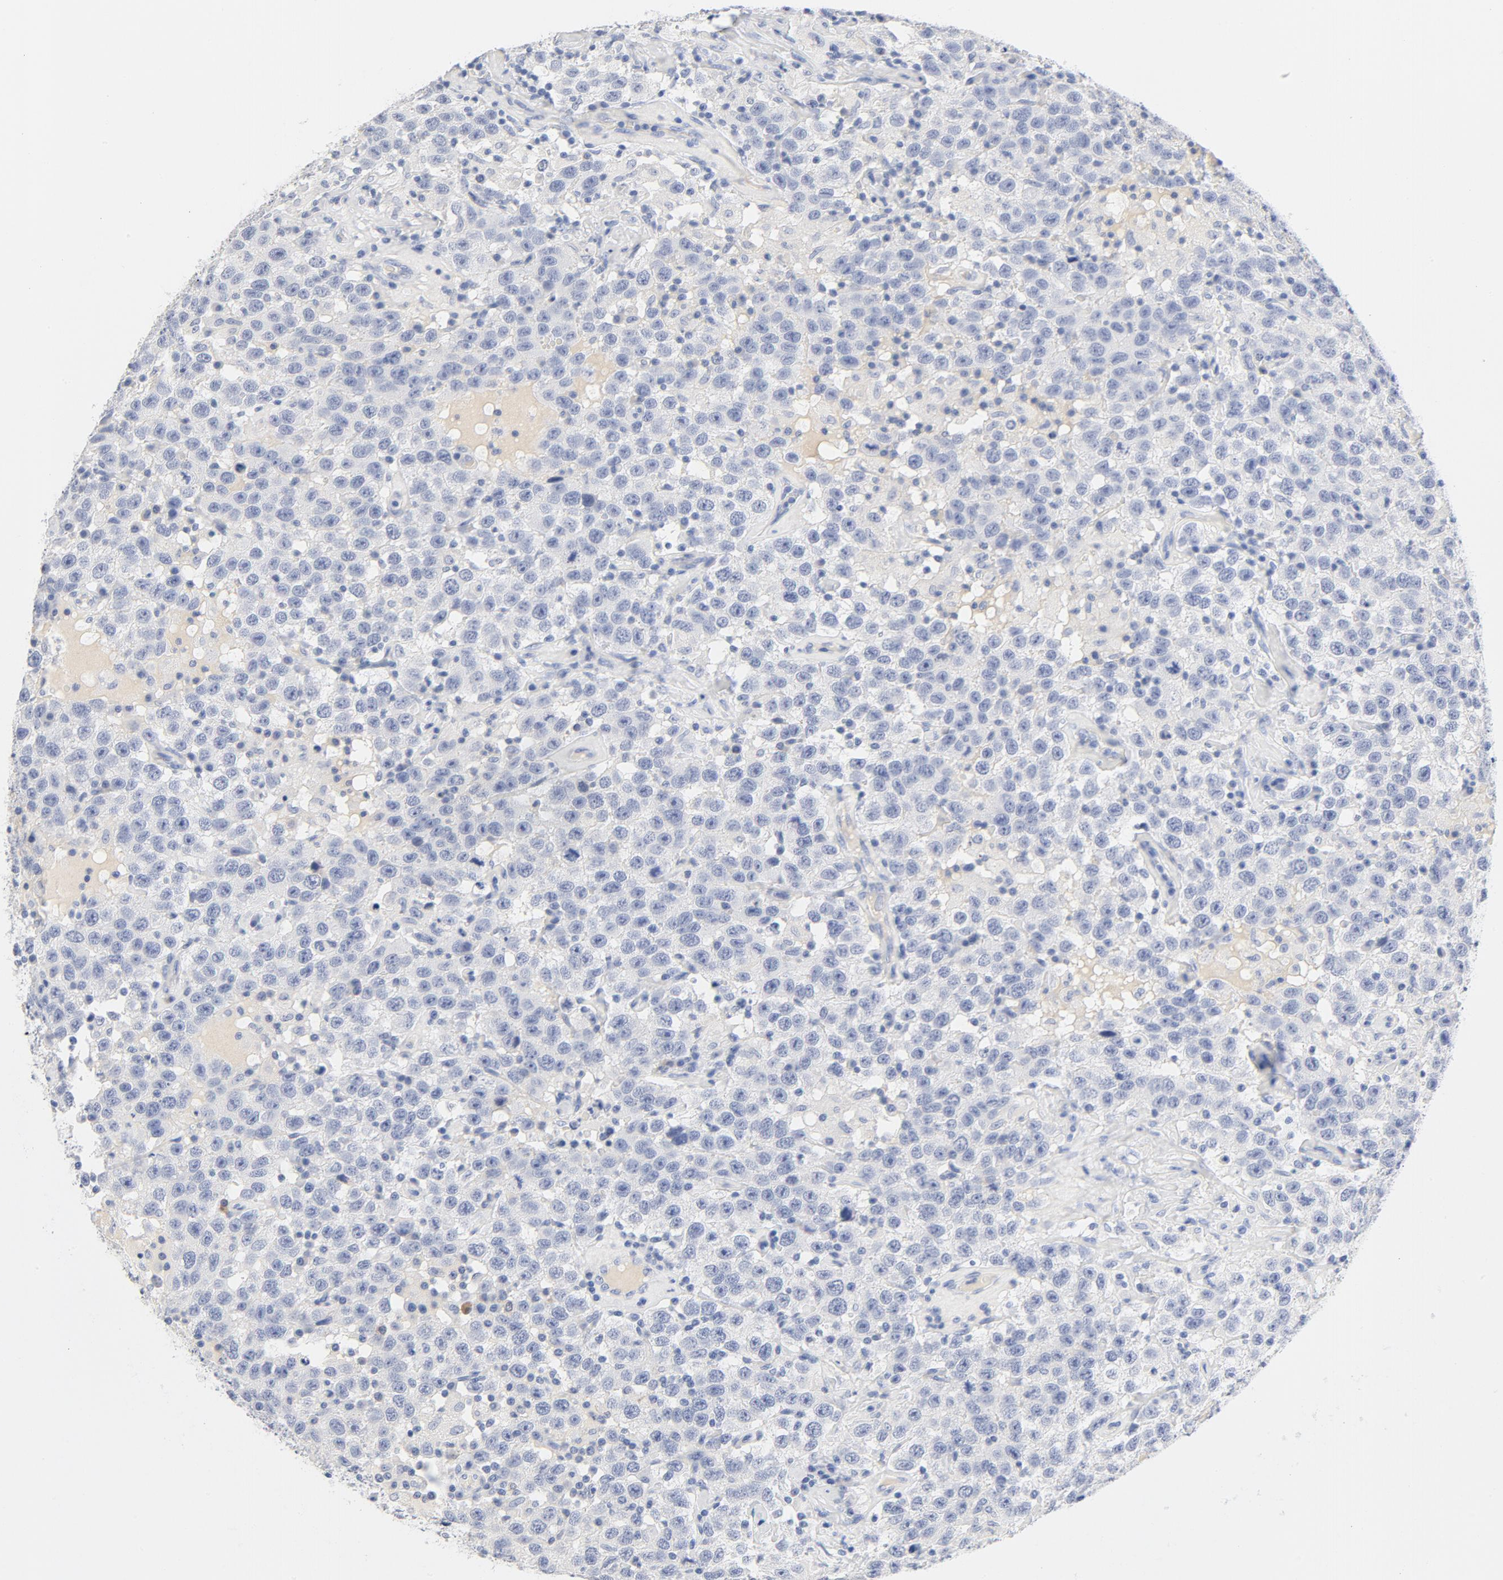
{"staining": {"intensity": "negative", "quantity": "none", "location": "none"}, "tissue": "testis cancer", "cell_type": "Tumor cells", "image_type": "cancer", "snomed": [{"axis": "morphology", "description": "Seminoma, NOS"}, {"axis": "topography", "description": "Testis"}], "caption": "Immunohistochemical staining of human testis cancer (seminoma) displays no significant positivity in tumor cells. The staining was performed using DAB (3,3'-diaminobenzidine) to visualize the protein expression in brown, while the nuclei were stained in blue with hematoxylin (Magnification: 20x).", "gene": "HOMER1", "patient": {"sex": "male", "age": 41}}